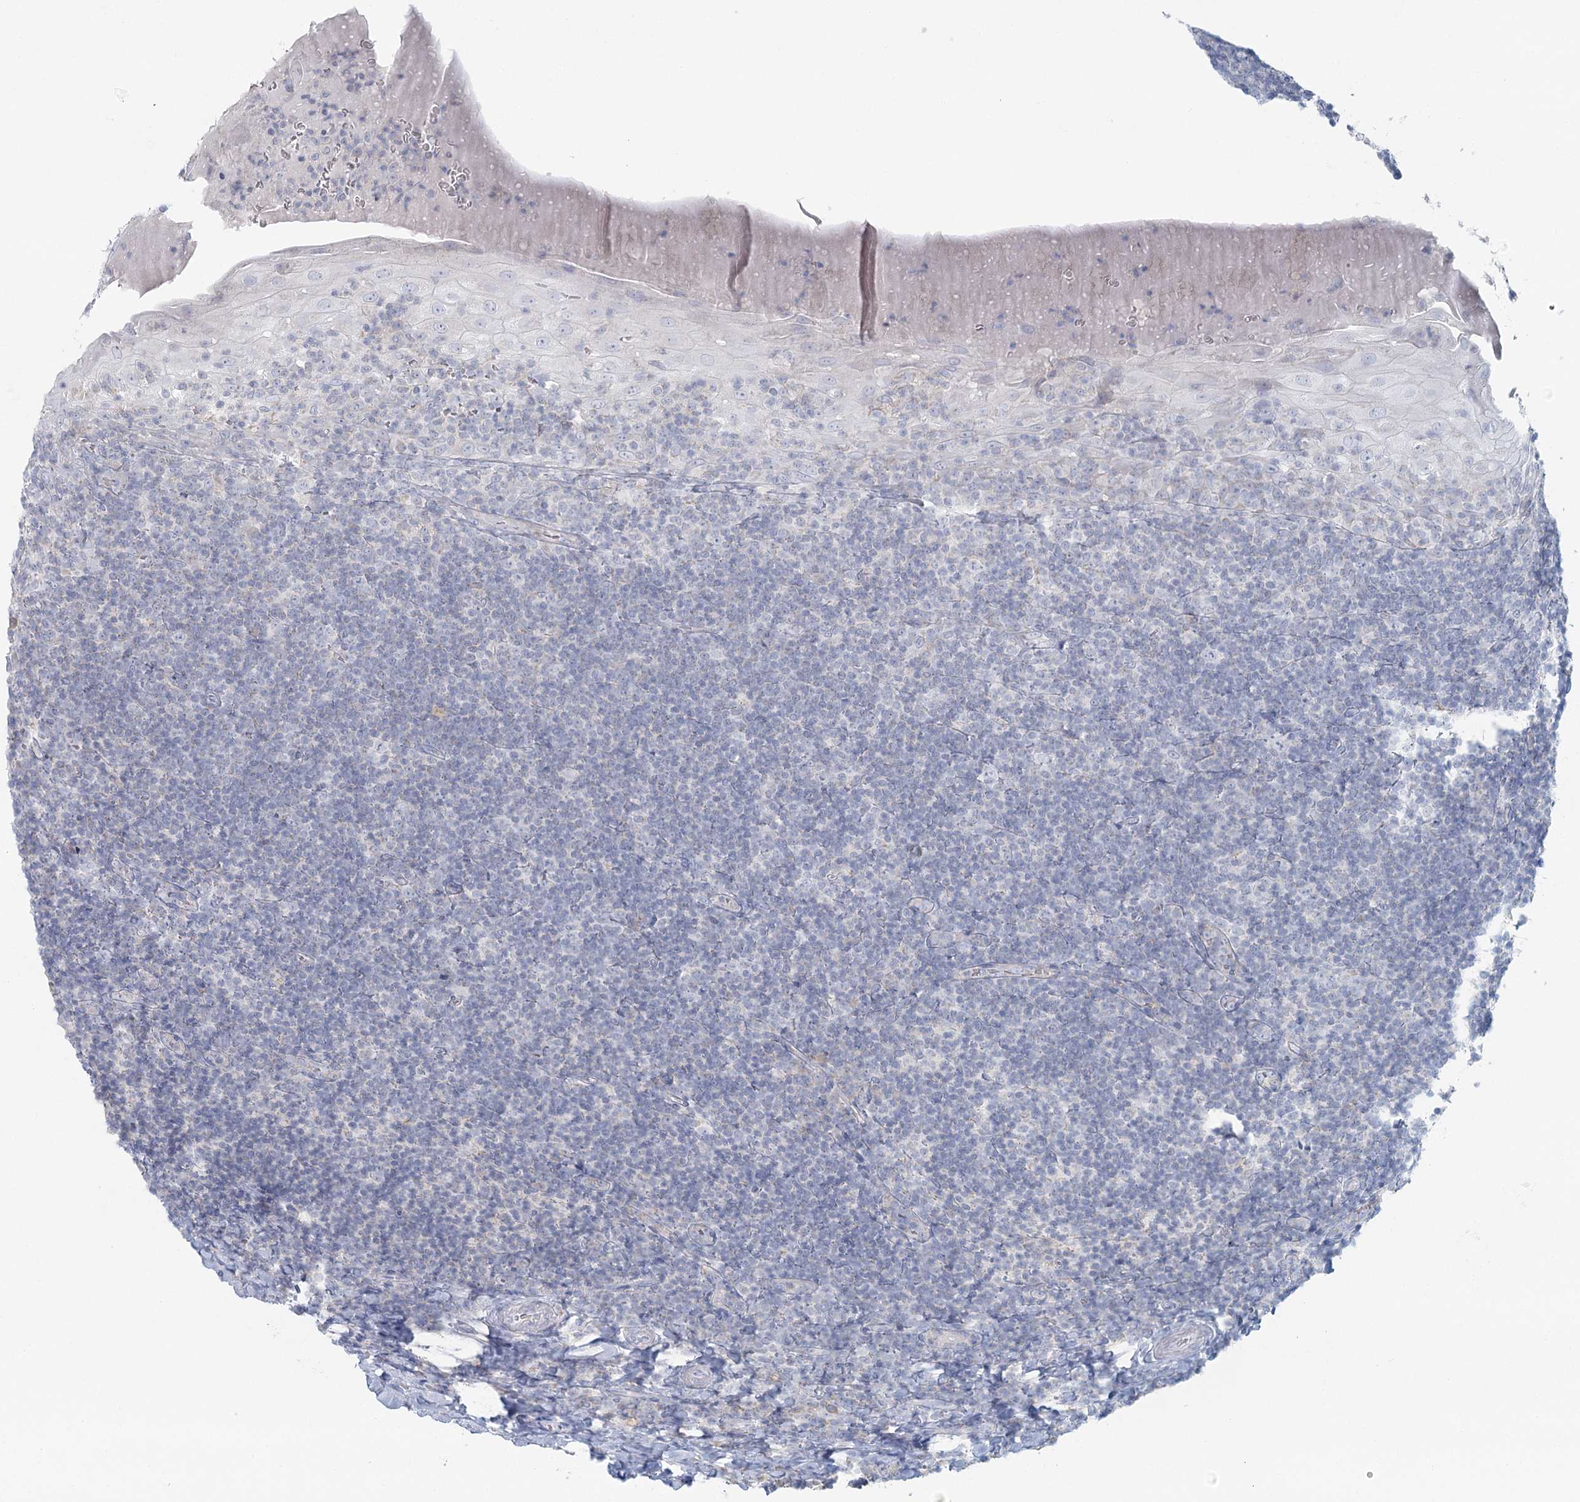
{"staining": {"intensity": "negative", "quantity": "none", "location": "none"}, "tissue": "tonsil", "cell_type": "Germinal center cells", "image_type": "normal", "snomed": [{"axis": "morphology", "description": "Normal tissue, NOS"}, {"axis": "topography", "description": "Tonsil"}], "caption": "A histopathology image of tonsil stained for a protein demonstrates no brown staining in germinal center cells.", "gene": "BPHL", "patient": {"sex": "male", "age": 37}}